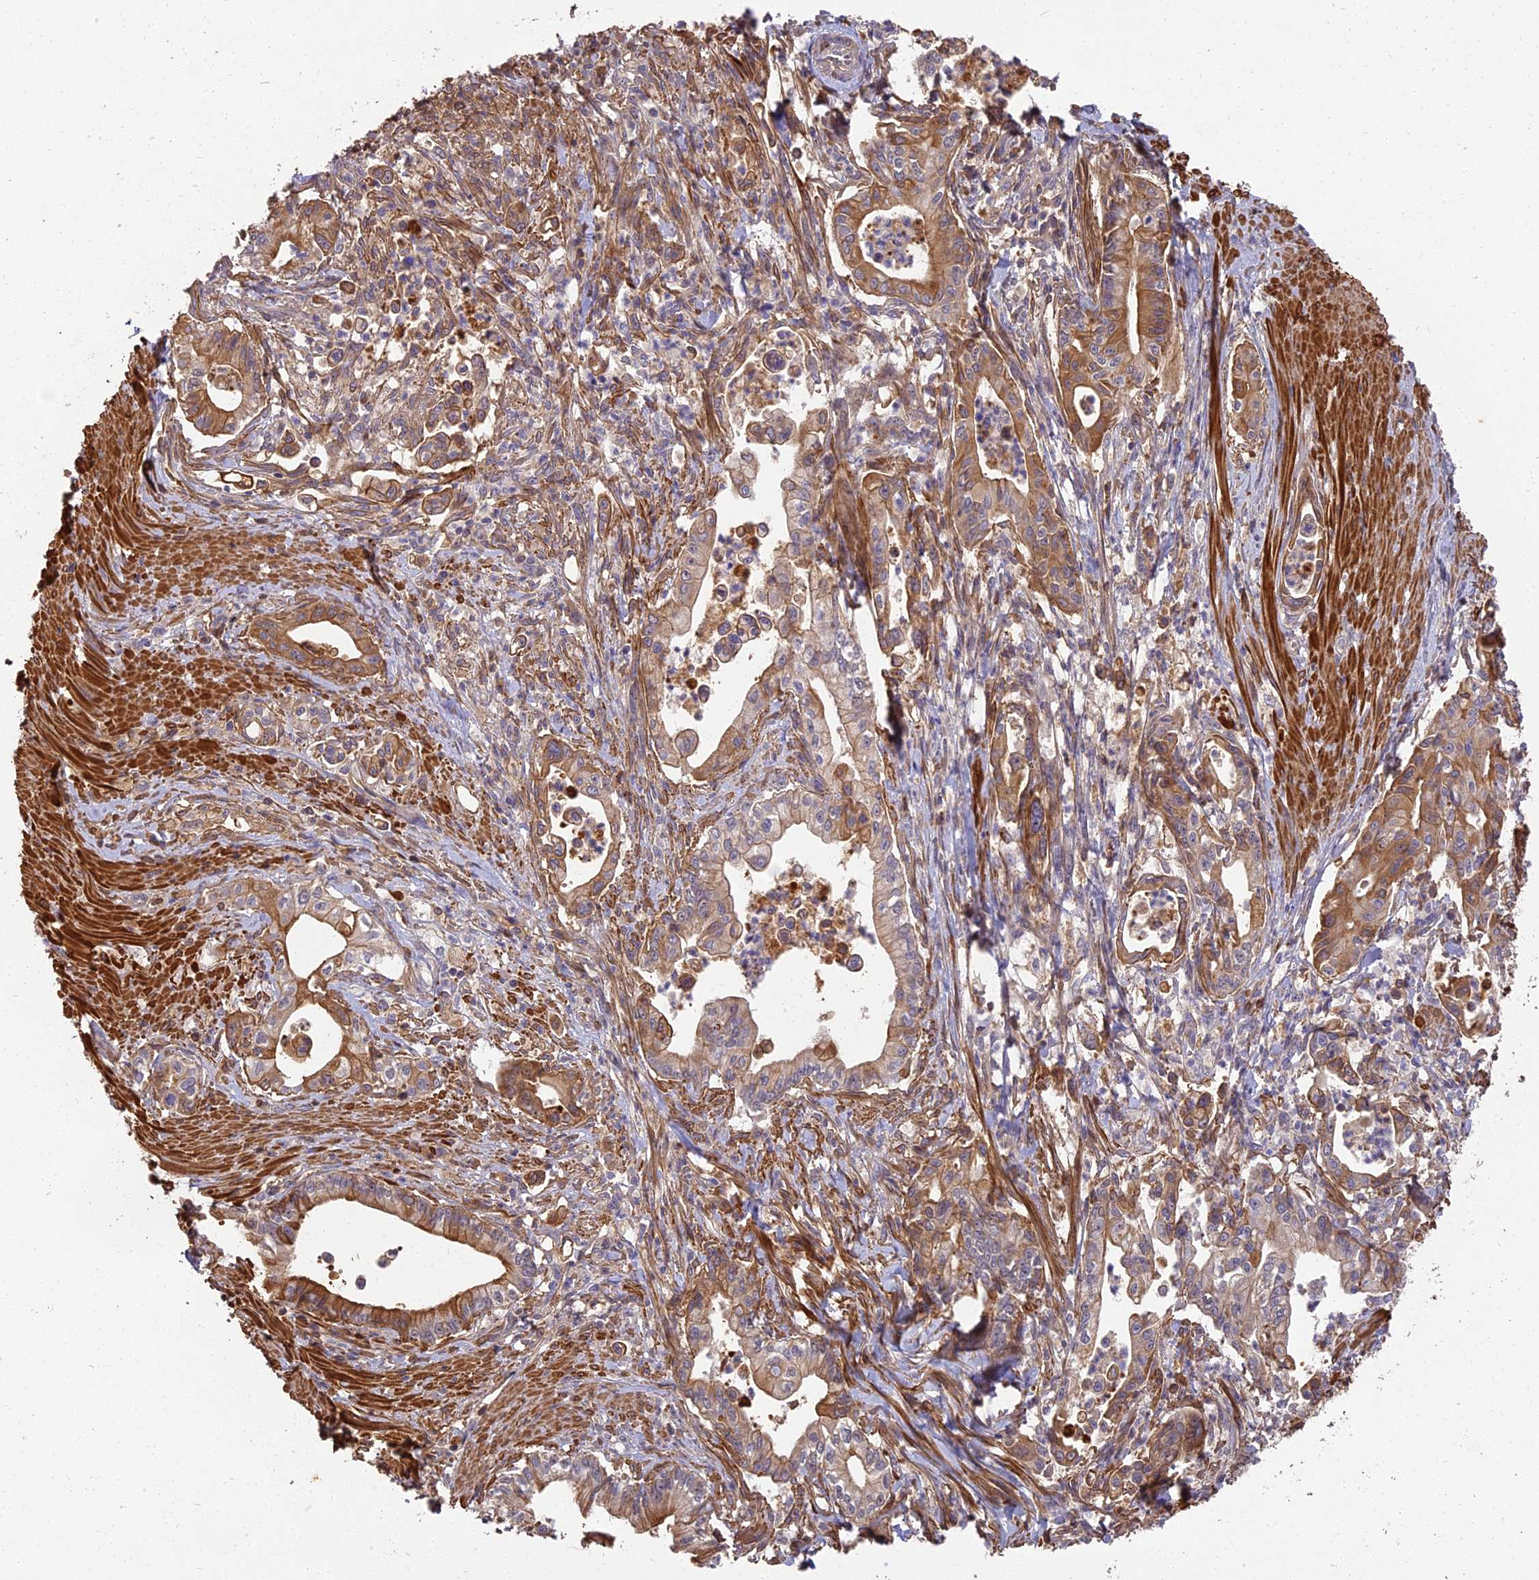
{"staining": {"intensity": "moderate", "quantity": ">75%", "location": "cytoplasmic/membranous"}, "tissue": "pancreatic cancer", "cell_type": "Tumor cells", "image_type": "cancer", "snomed": [{"axis": "morphology", "description": "Adenocarcinoma, NOS"}, {"axis": "topography", "description": "Pancreas"}], "caption": "The histopathology image demonstrates immunohistochemical staining of pancreatic cancer (adenocarcinoma). There is moderate cytoplasmic/membranous staining is identified in about >75% of tumor cells.", "gene": "ERMAP", "patient": {"sex": "male", "age": 78}}